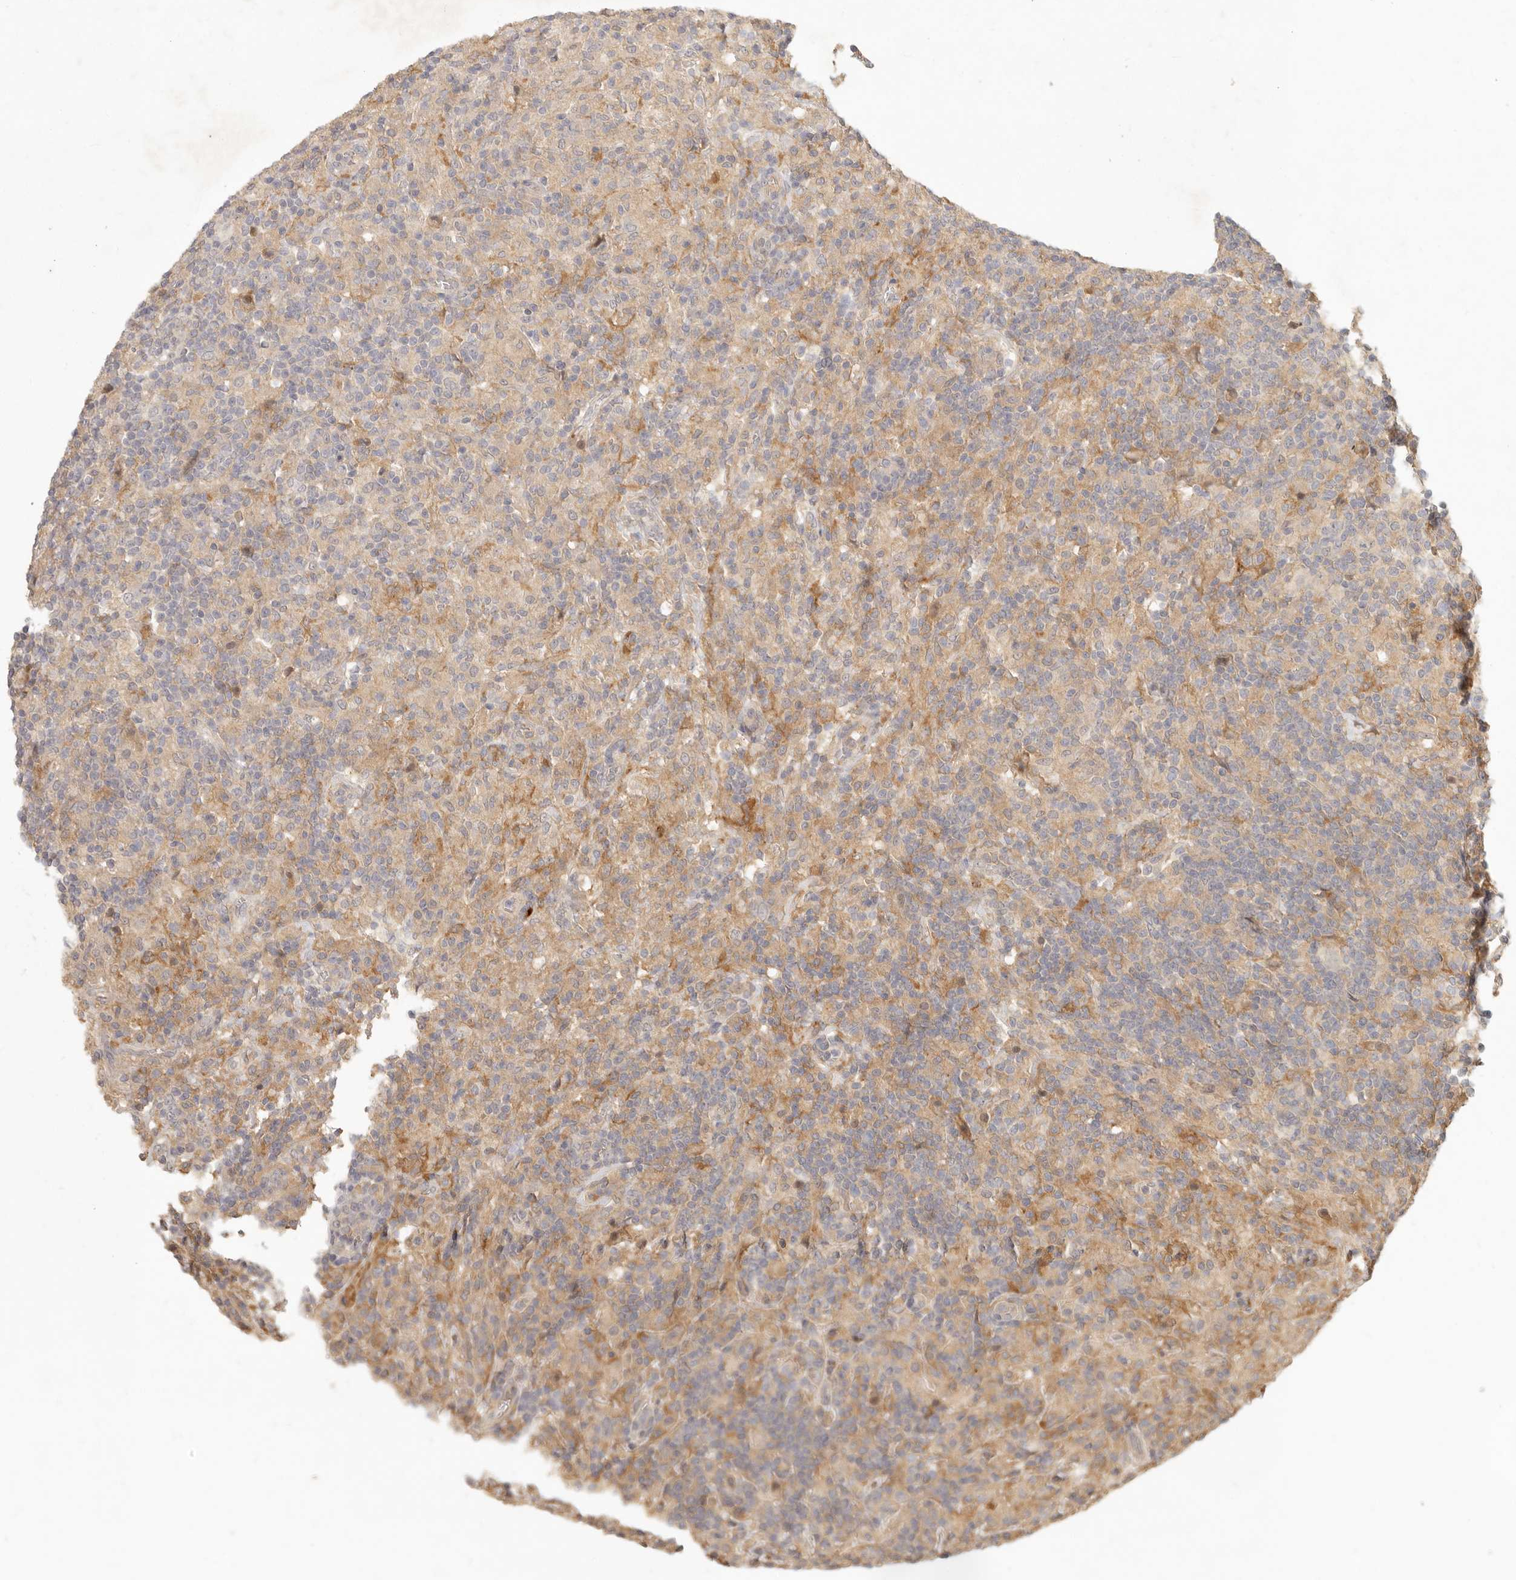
{"staining": {"intensity": "negative", "quantity": "none", "location": "none"}, "tissue": "lymphoma", "cell_type": "Tumor cells", "image_type": "cancer", "snomed": [{"axis": "morphology", "description": "Hodgkin's disease, NOS"}, {"axis": "topography", "description": "Lymph node"}], "caption": "IHC of lymphoma exhibits no staining in tumor cells.", "gene": "VIPR1", "patient": {"sex": "male", "age": 70}}